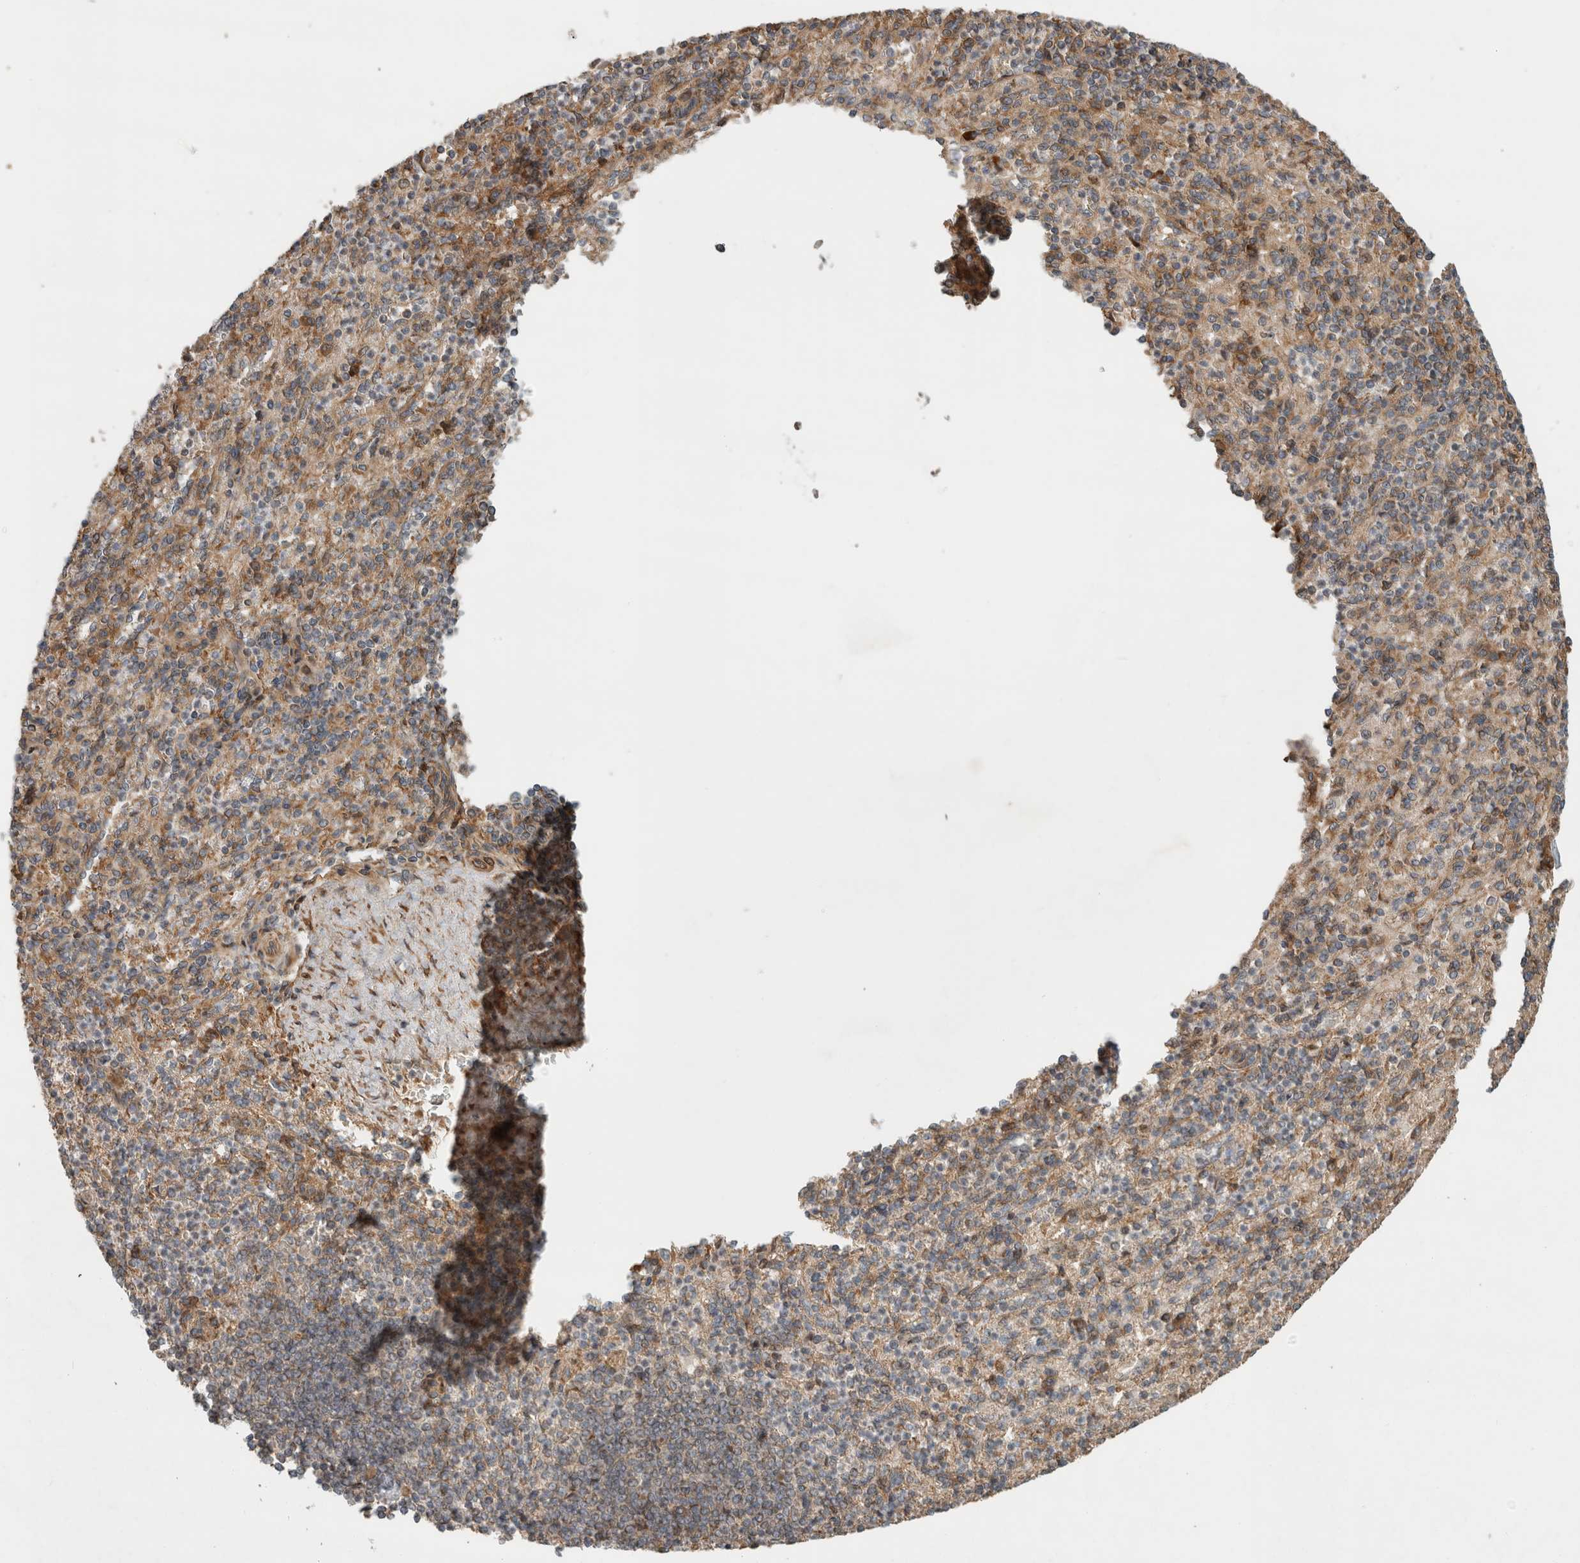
{"staining": {"intensity": "moderate", "quantity": "25%-75%", "location": "cytoplasmic/membranous"}, "tissue": "spleen", "cell_type": "Cells in red pulp", "image_type": "normal", "snomed": [{"axis": "morphology", "description": "Normal tissue, NOS"}, {"axis": "topography", "description": "Spleen"}], "caption": "Protein expression by immunohistochemistry shows moderate cytoplasmic/membranous staining in about 25%-75% of cells in red pulp in normal spleen.", "gene": "TUBD1", "patient": {"sex": "female", "age": 74}}